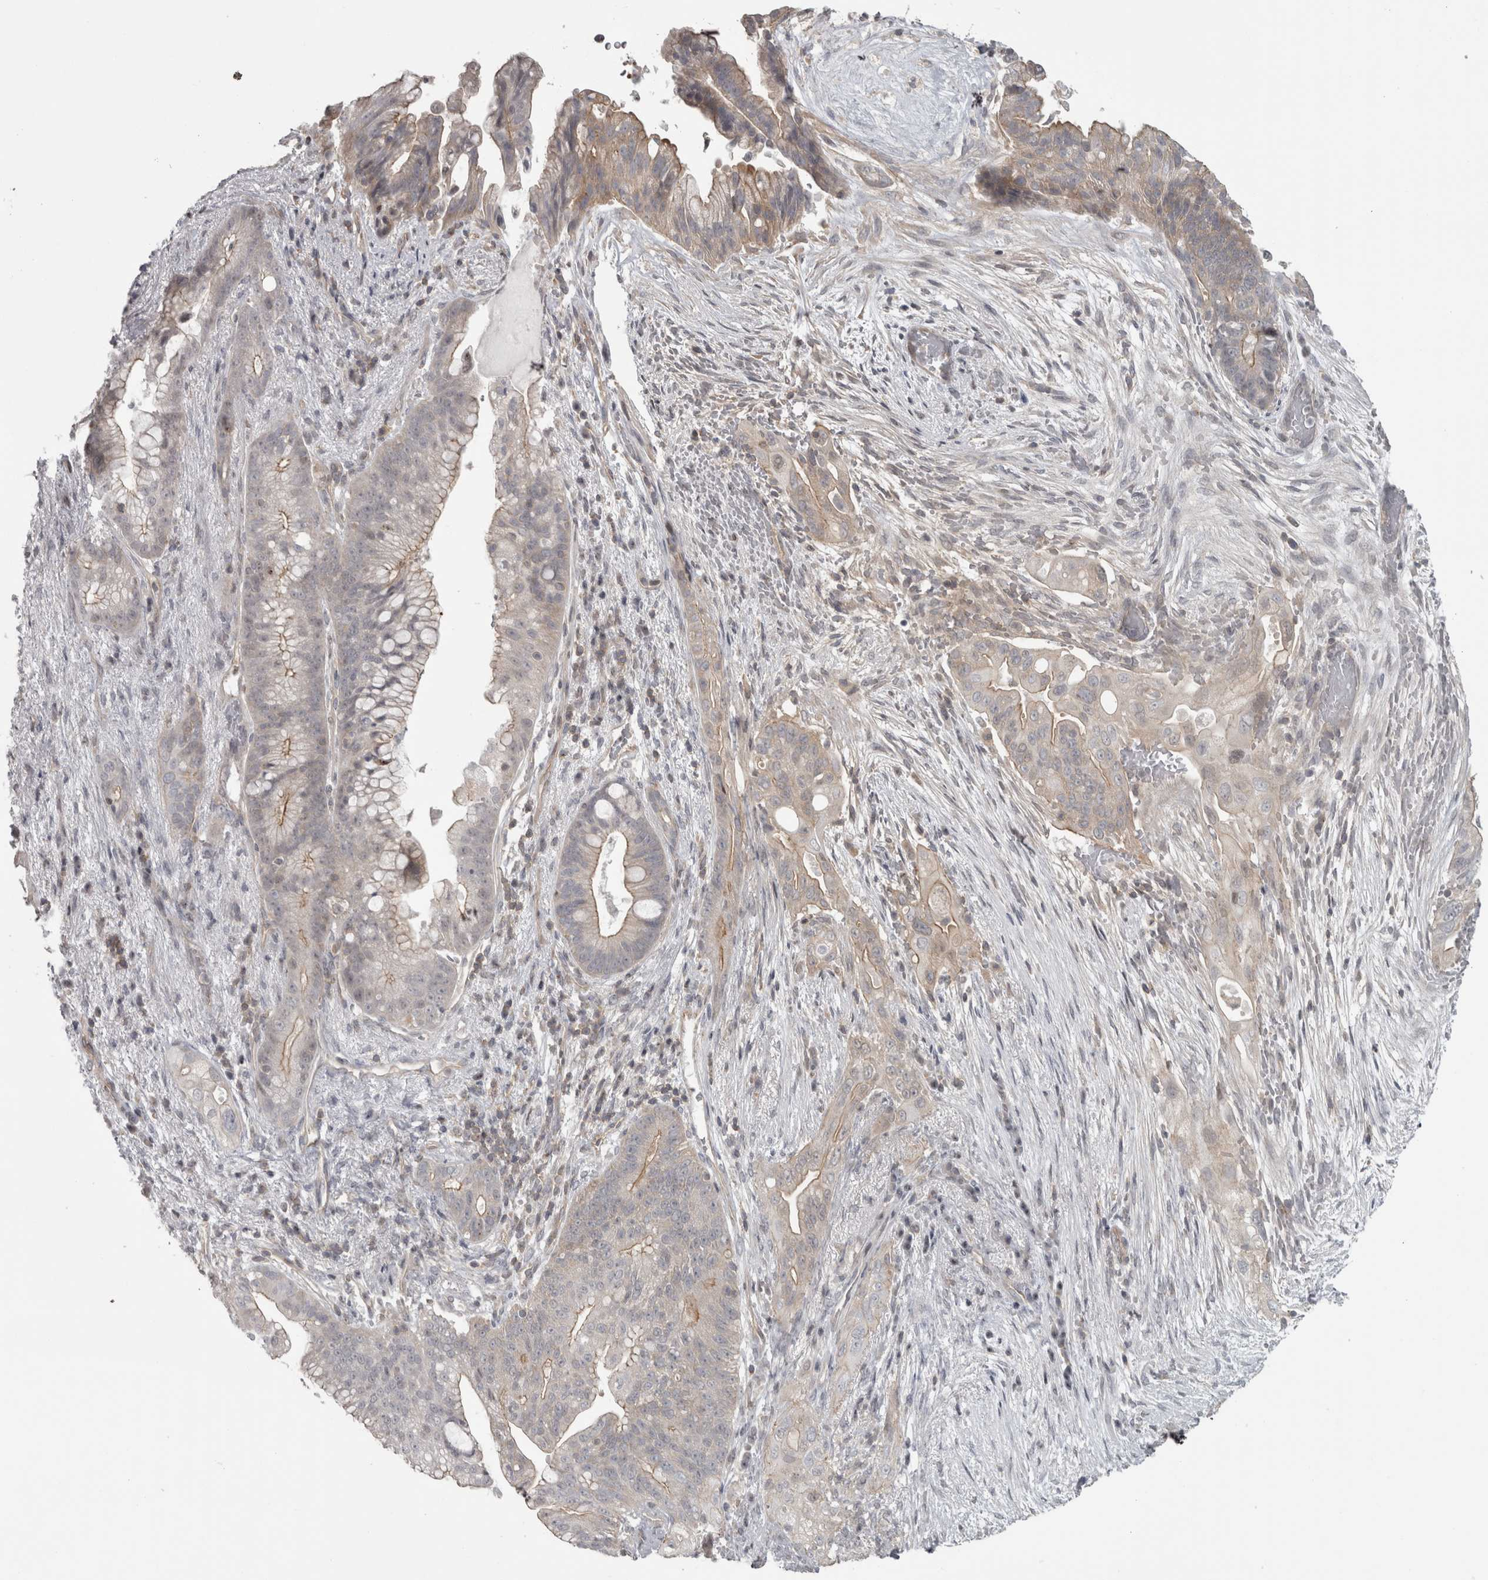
{"staining": {"intensity": "weak", "quantity": "25%-75%", "location": "cytoplasmic/membranous"}, "tissue": "pancreatic cancer", "cell_type": "Tumor cells", "image_type": "cancer", "snomed": [{"axis": "morphology", "description": "Adenocarcinoma, NOS"}, {"axis": "topography", "description": "Pancreas"}], "caption": "DAB (3,3'-diaminobenzidine) immunohistochemical staining of human pancreatic cancer displays weak cytoplasmic/membranous protein expression in about 25%-75% of tumor cells.", "gene": "PPP1R12B", "patient": {"sex": "male", "age": 53}}